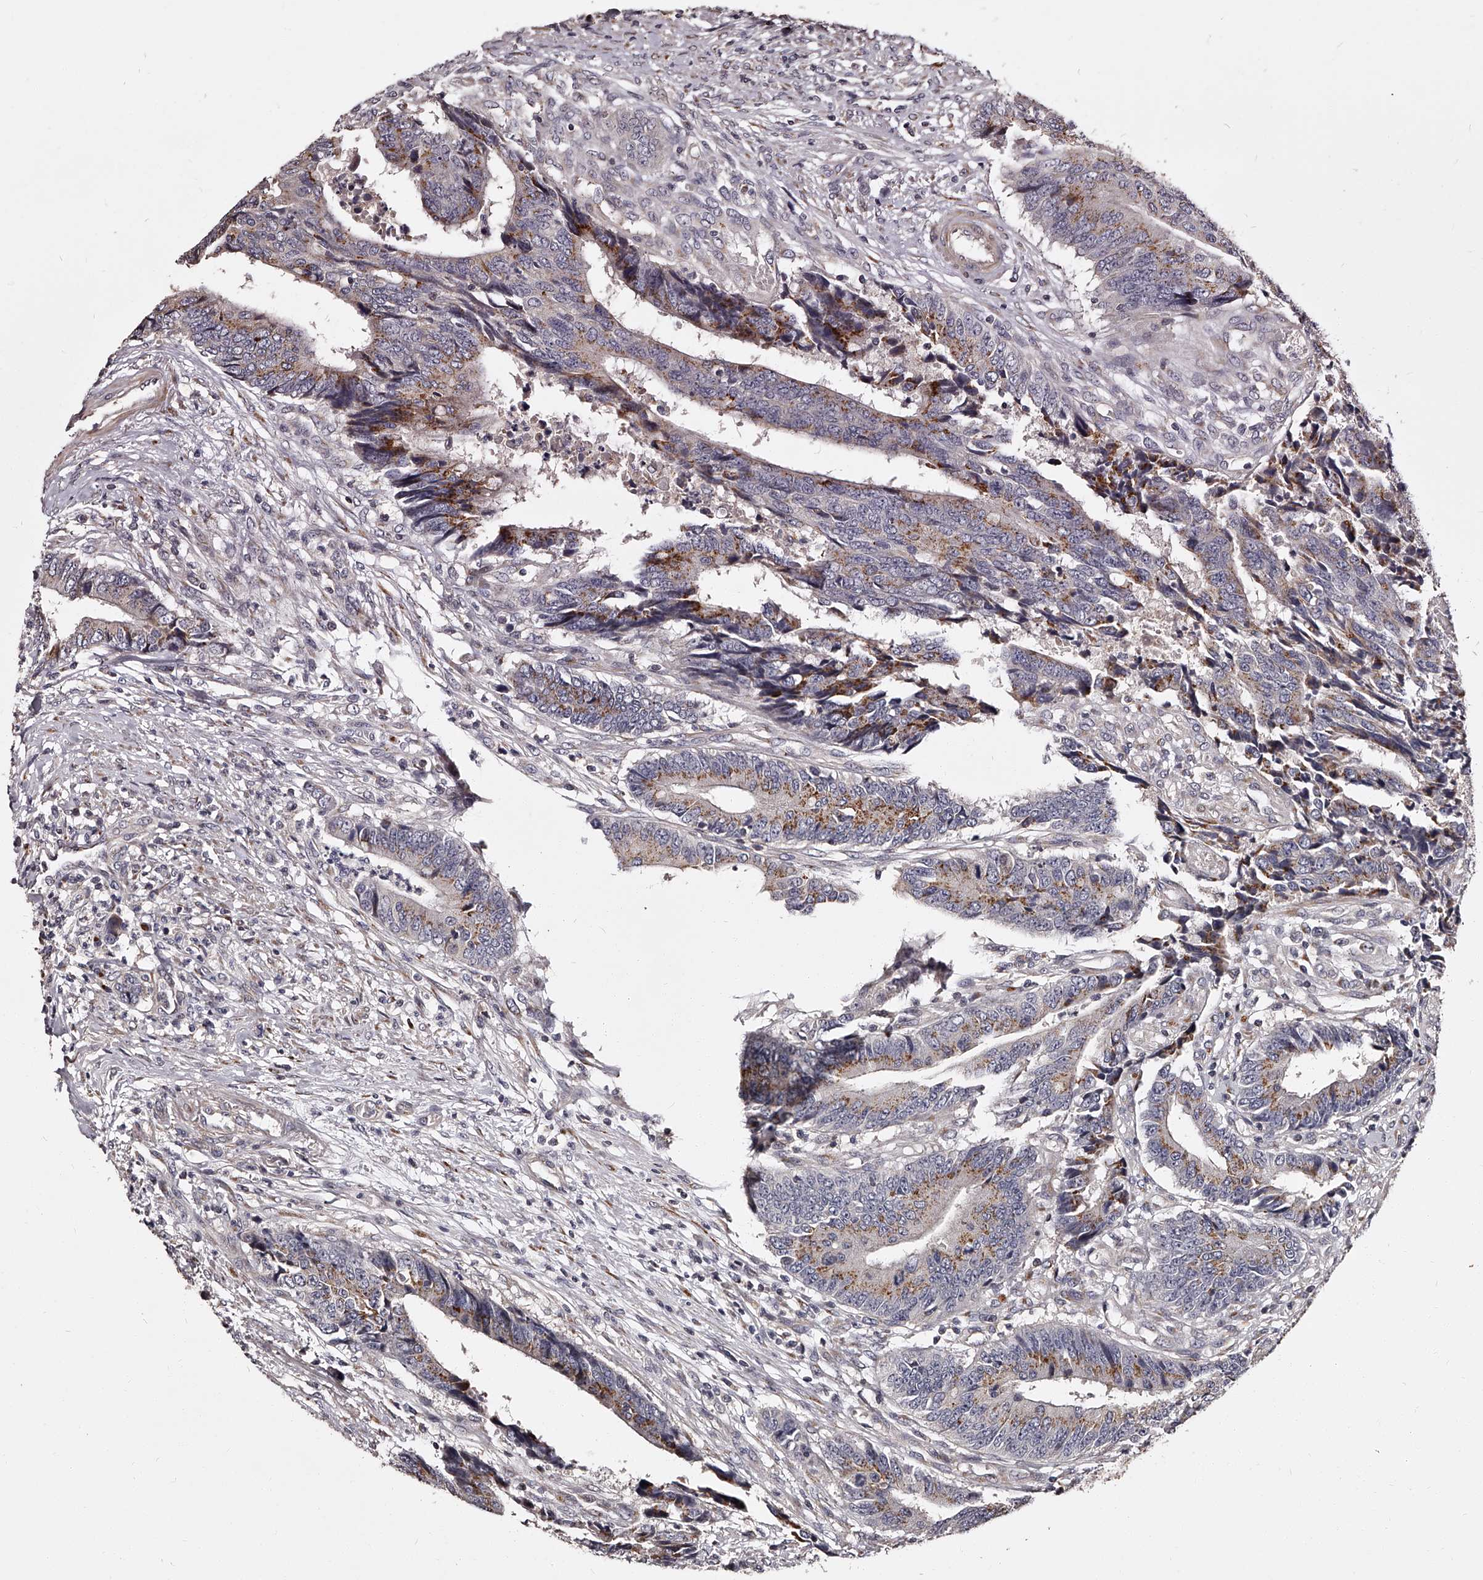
{"staining": {"intensity": "moderate", "quantity": ">75%", "location": "cytoplasmic/membranous"}, "tissue": "colorectal cancer", "cell_type": "Tumor cells", "image_type": "cancer", "snomed": [{"axis": "morphology", "description": "Adenocarcinoma, NOS"}, {"axis": "topography", "description": "Rectum"}], "caption": "Approximately >75% of tumor cells in human colorectal cancer (adenocarcinoma) demonstrate moderate cytoplasmic/membranous protein expression as visualized by brown immunohistochemical staining.", "gene": "RSC1A1", "patient": {"sex": "male", "age": 84}}